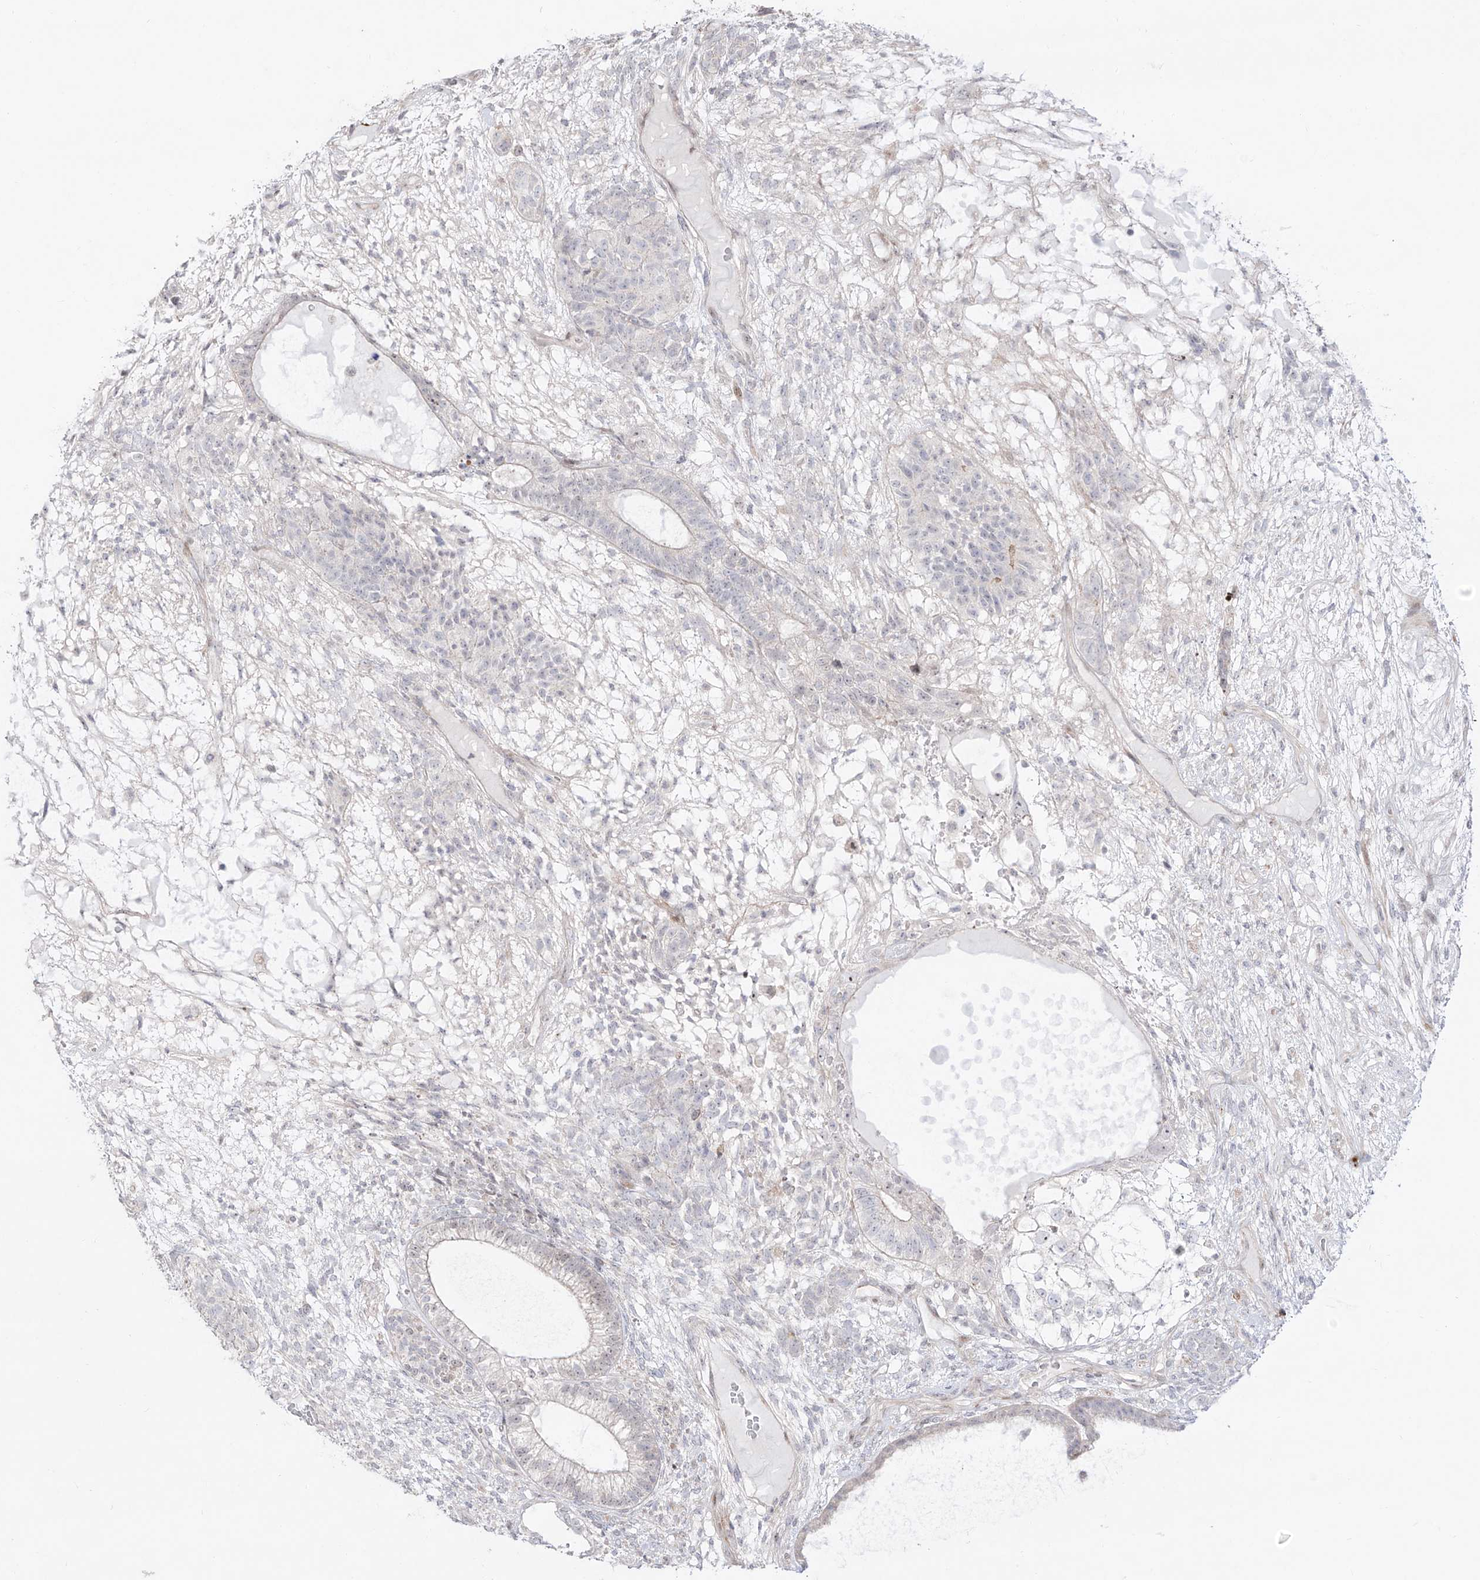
{"staining": {"intensity": "negative", "quantity": "none", "location": "none"}, "tissue": "testis cancer", "cell_type": "Tumor cells", "image_type": "cancer", "snomed": [{"axis": "morphology", "description": "Seminoma, NOS"}, {"axis": "morphology", "description": "Carcinoma, Embryonal, NOS"}, {"axis": "topography", "description": "Testis"}], "caption": "The IHC photomicrograph has no significant staining in tumor cells of testis cancer tissue.", "gene": "ZNF180", "patient": {"sex": "male", "age": 28}}